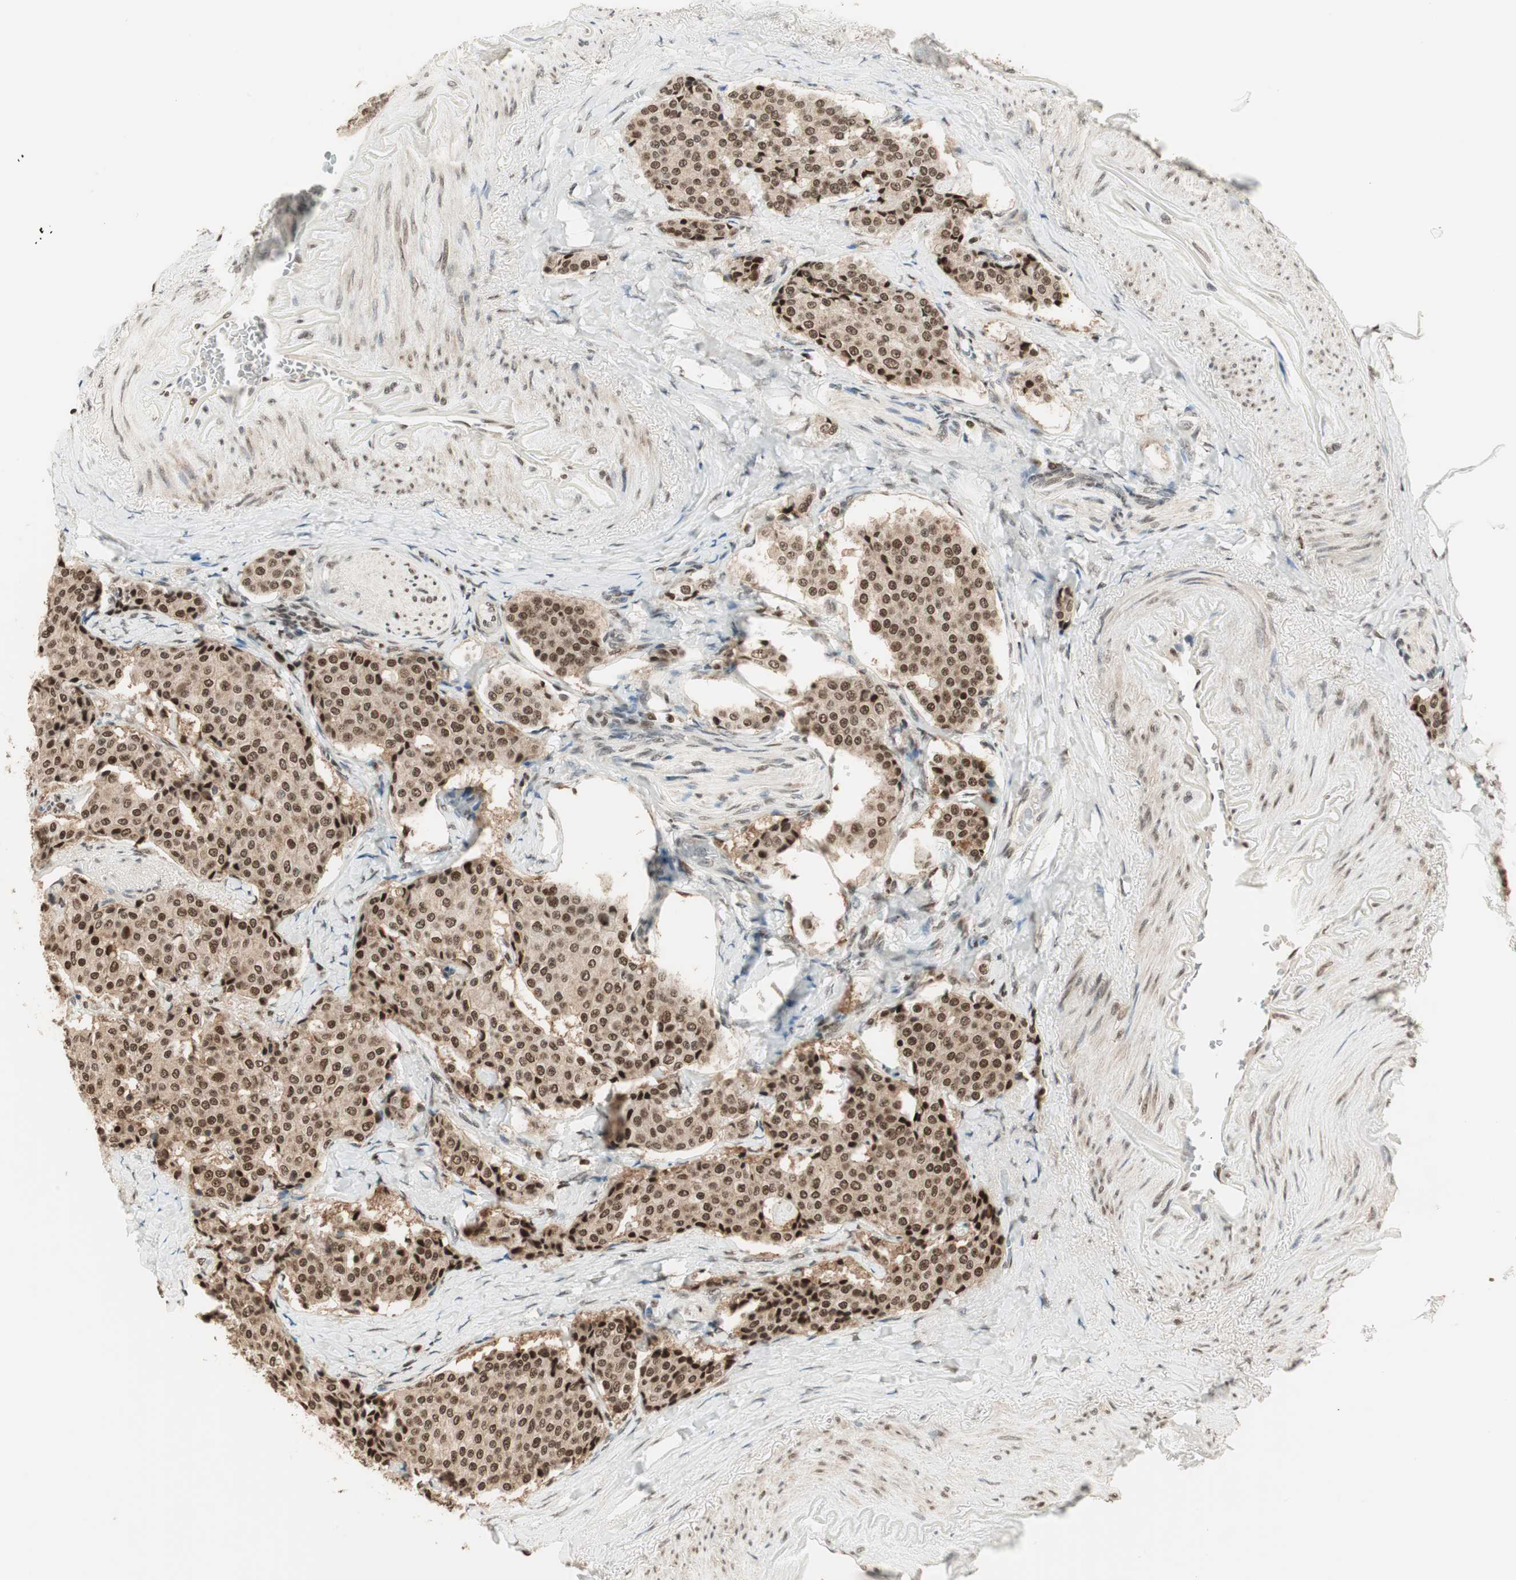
{"staining": {"intensity": "moderate", "quantity": ">75%", "location": "cytoplasmic/membranous,nuclear"}, "tissue": "carcinoid", "cell_type": "Tumor cells", "image_type": "cancer", "snomed": [{"axis": "morphology", "description": "Carcinoid, malignant, NOS"}, {"axis": "topography", "description": "Colon"}], "caption": "Immunohistochemical staining of human carcinoid reveals medium levels of moderate cytoplasmic/membranous and nuclear positivity in about >75% of tumor cells. The staining was performed using DAB (3,3'-diaminobenzidine), with brown indicating positive protein expression. Nuclei are stained blue with hematoxylin.", "gene": "SMARCE1", "patient": {"sex": "female", "age": 61}}